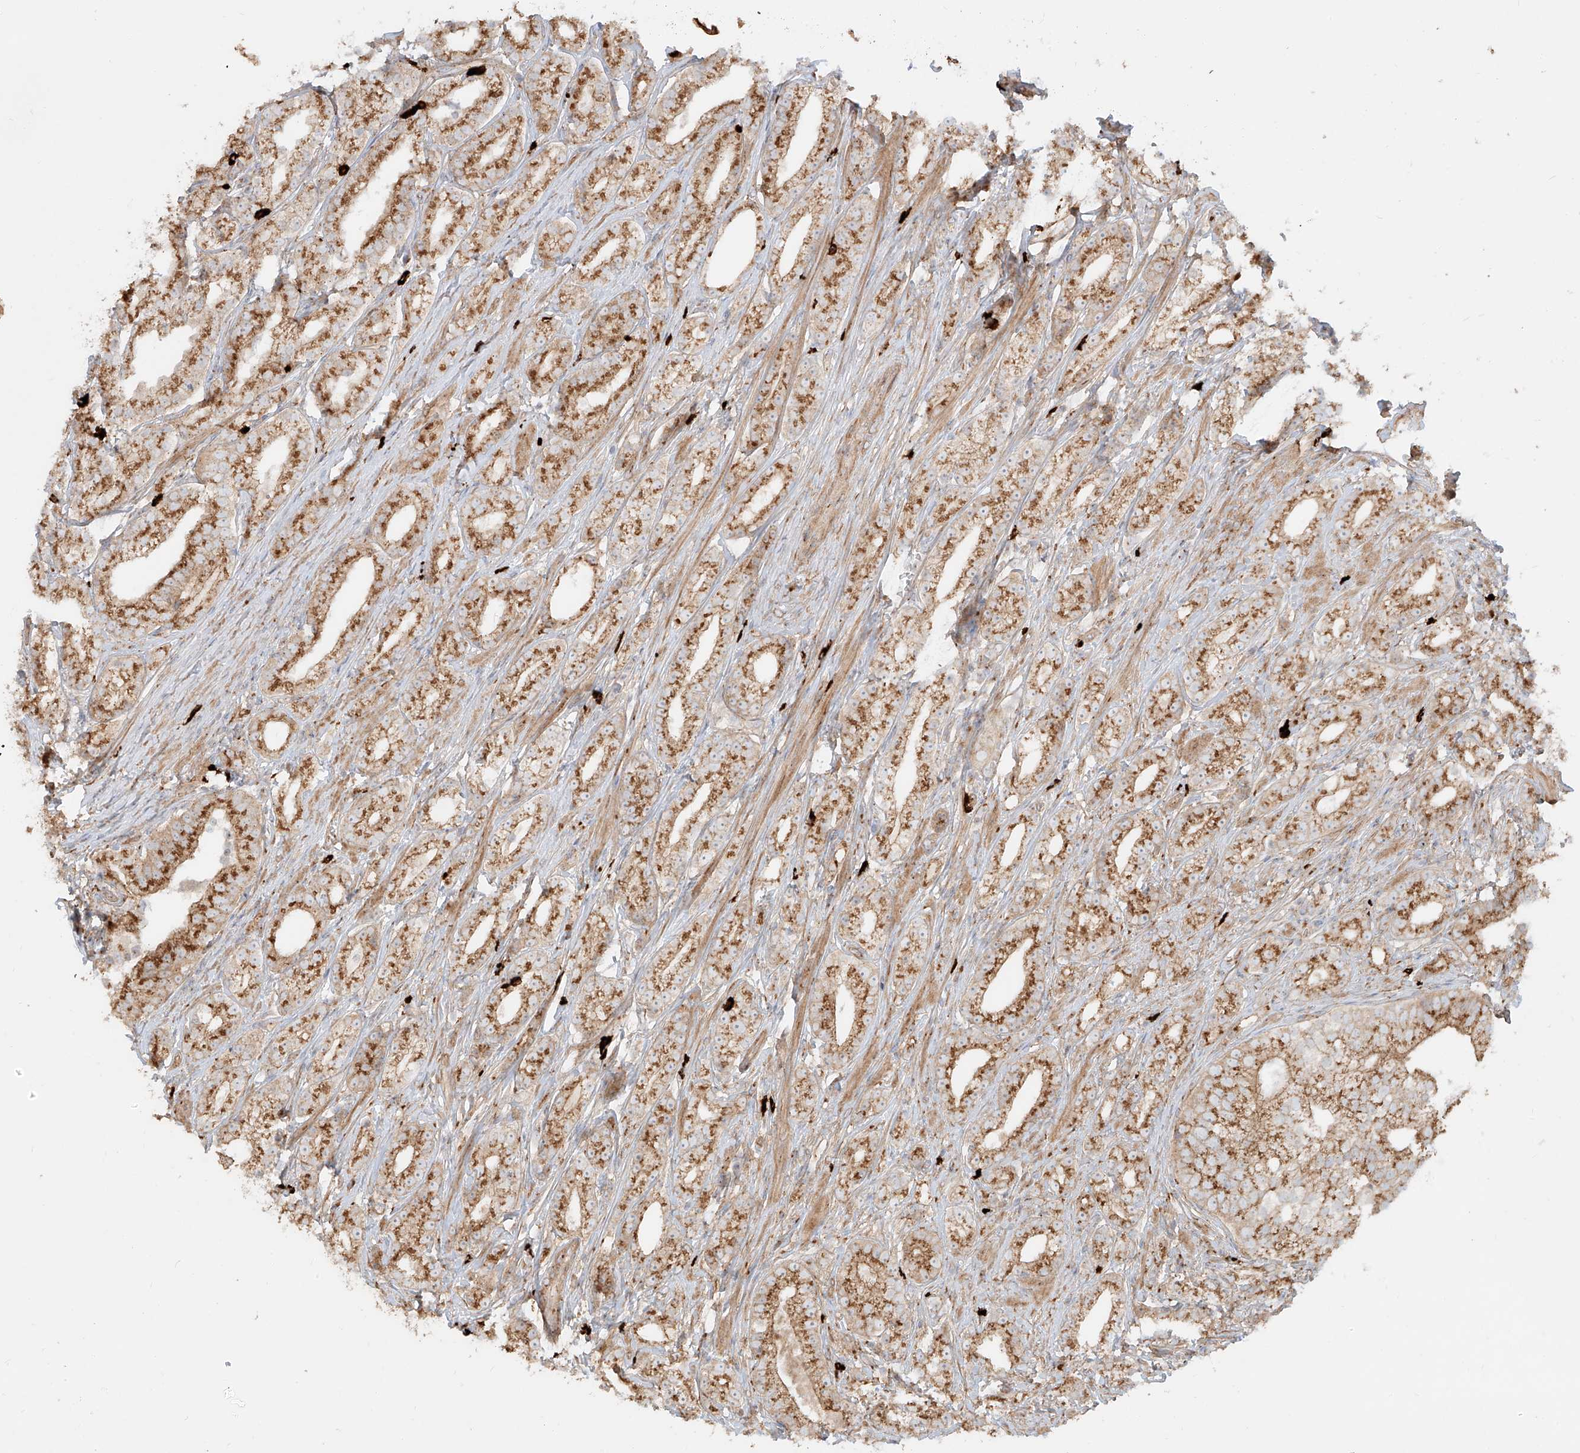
{"staining": {"intensity": "moderate", "quantity": ">75%", "location": "cytoplasmic/membranous"}, "tissue": "prostate cancer", "cell_type": "Tumor cells", "image_type": "cancer", "snomed": [{"axis": "morphology", "description": "Adenocarcinoma, High grade"}, {"axis": "topography", "description": "Prostate"}], "caption": "This photomicrograph displays immunohistochemistry staining of human prostate cancer, with medium moderate cytoplasmic/membranous positivity in approximately >75% of tumor cells.", "gene": "ZNF287", "patient": {"sex": "male", "age": 69}}